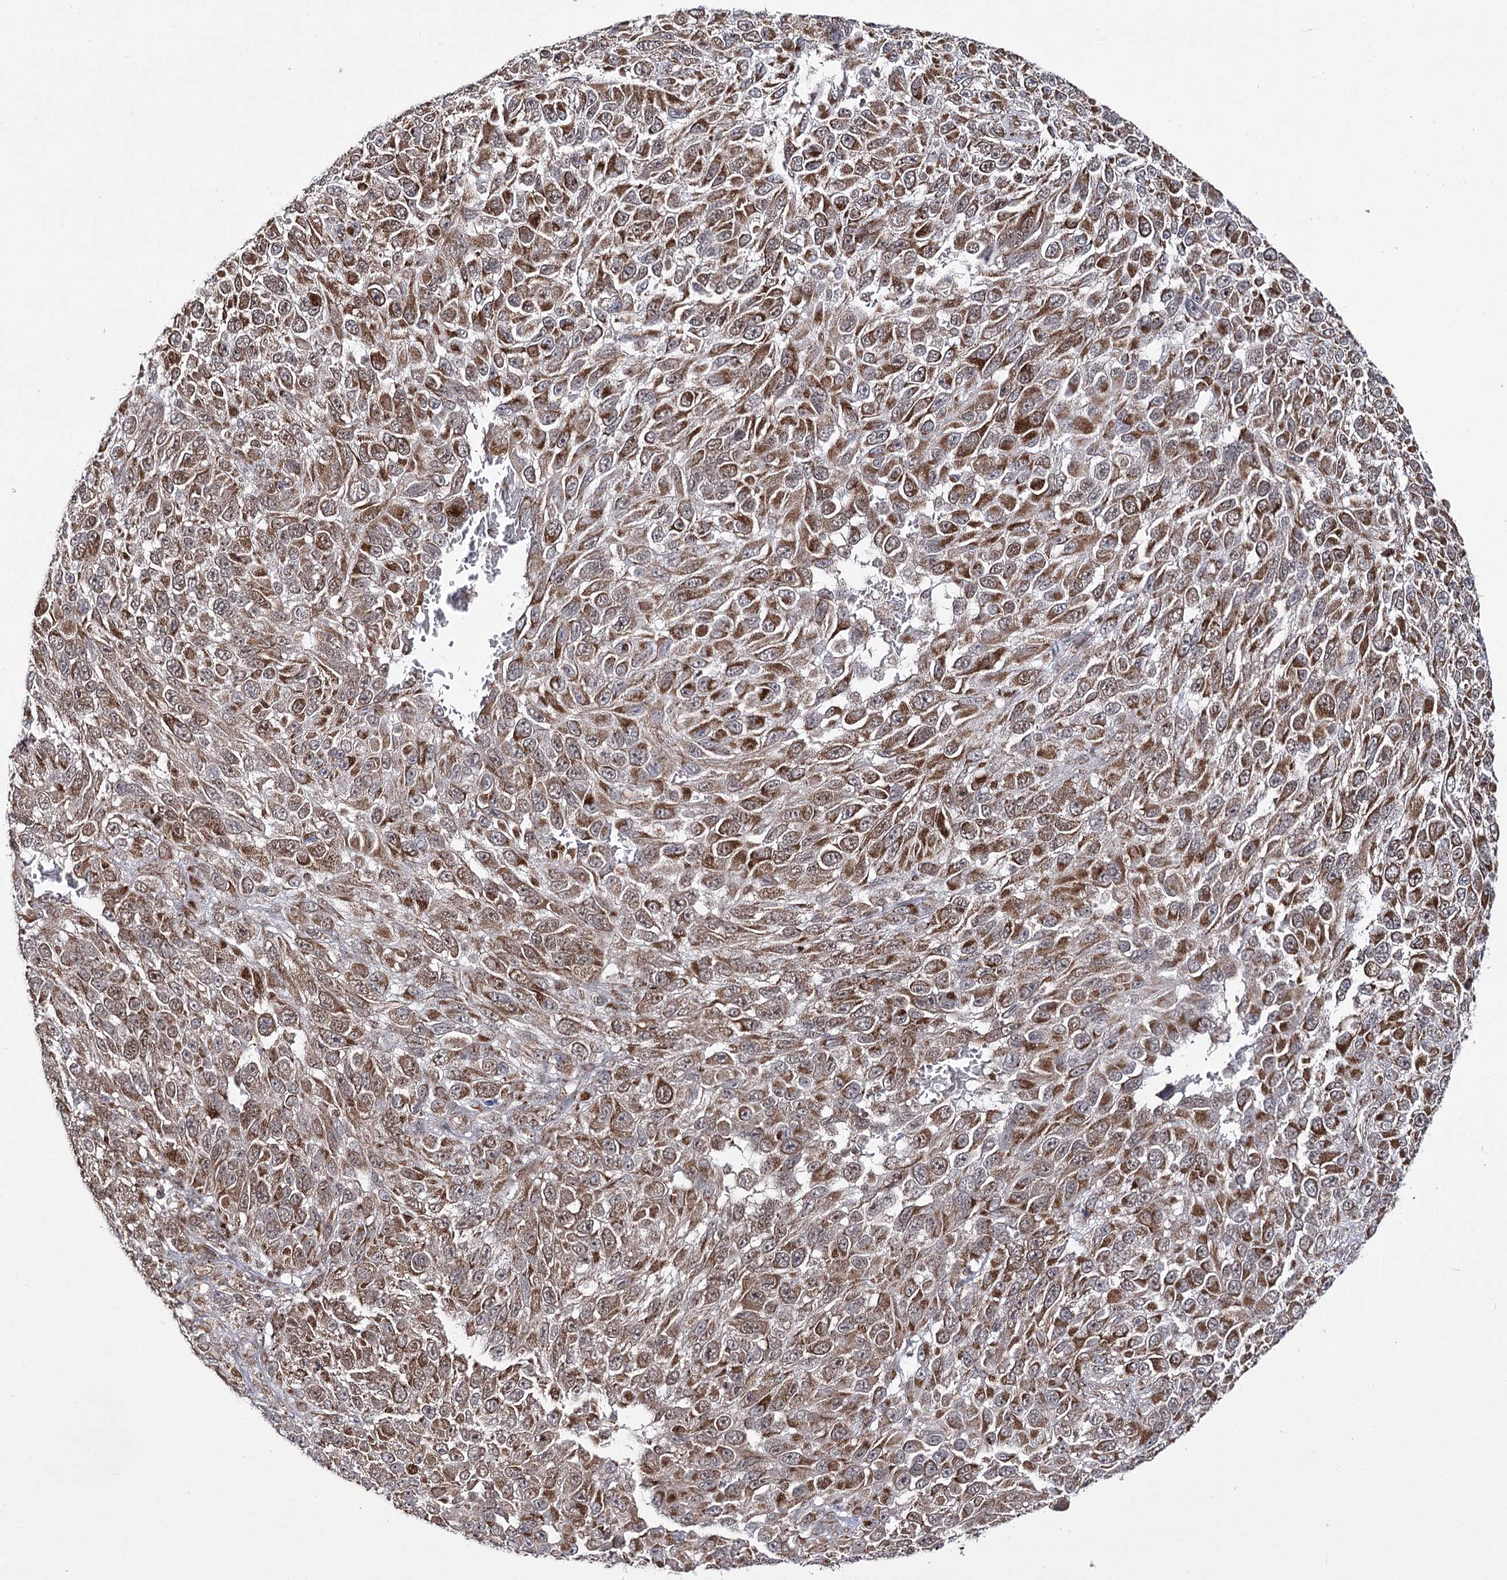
{"staining": {"intensity": "strong", "quantity": ">75%", "location": "cytoplasmic/membranous"}, "tissue": "melanoma", "cell_type": "Tumor cells", "image_type": "cancer", "snomed": [{"axis": "morphology", "description": "Malignant melanoma, NOS"}, {"axis": "topography", "description": "Skin"}], "caption": "Human malignant melanoma stained for a protein (brown) reveals strong cytoplasmic/membranous positive positivity in about >75% of tumor cells.", "gene": "SLC4A1AP", "patient": {"sex": "female", "age": 96}}